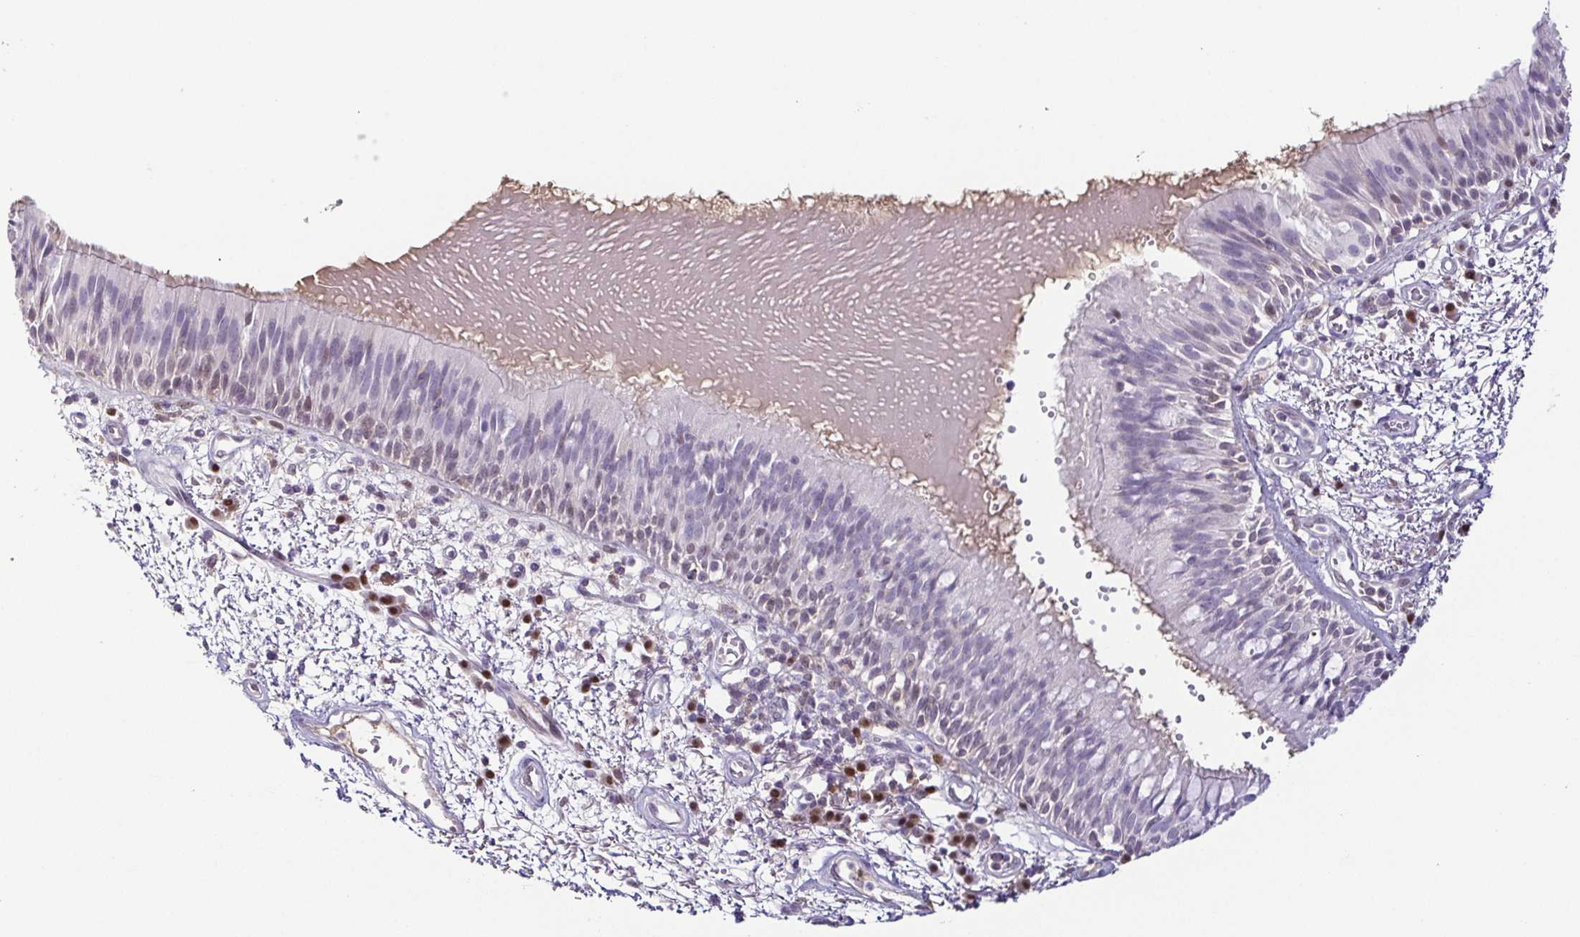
{"staining": {"intensity": "negative", "quantity": "none", "location": "none"}, "tissue": "bronchus", "cell_type": "Respiratory epithelial cells", "image_type": "normal", "snomed": [{"axis": "morphology", "description": "Normal tissue, NOS"}, {"axis": "morphology", "description": "Squamous cell carcinoma, NOS"}, {"axis": "topography", "description": "Cartilage tissue"}, {"axis": "topography", "description": "Bronchus"}, {"axis": "topography", "description": "Lung"}], "caption": "DAB immunohistochemical staining of unremarkable human bronchus reveals no significant staining in respiratory epithelial cells.", "gene": "TCF3", "patient": {"sex": "male", "age": 66}}